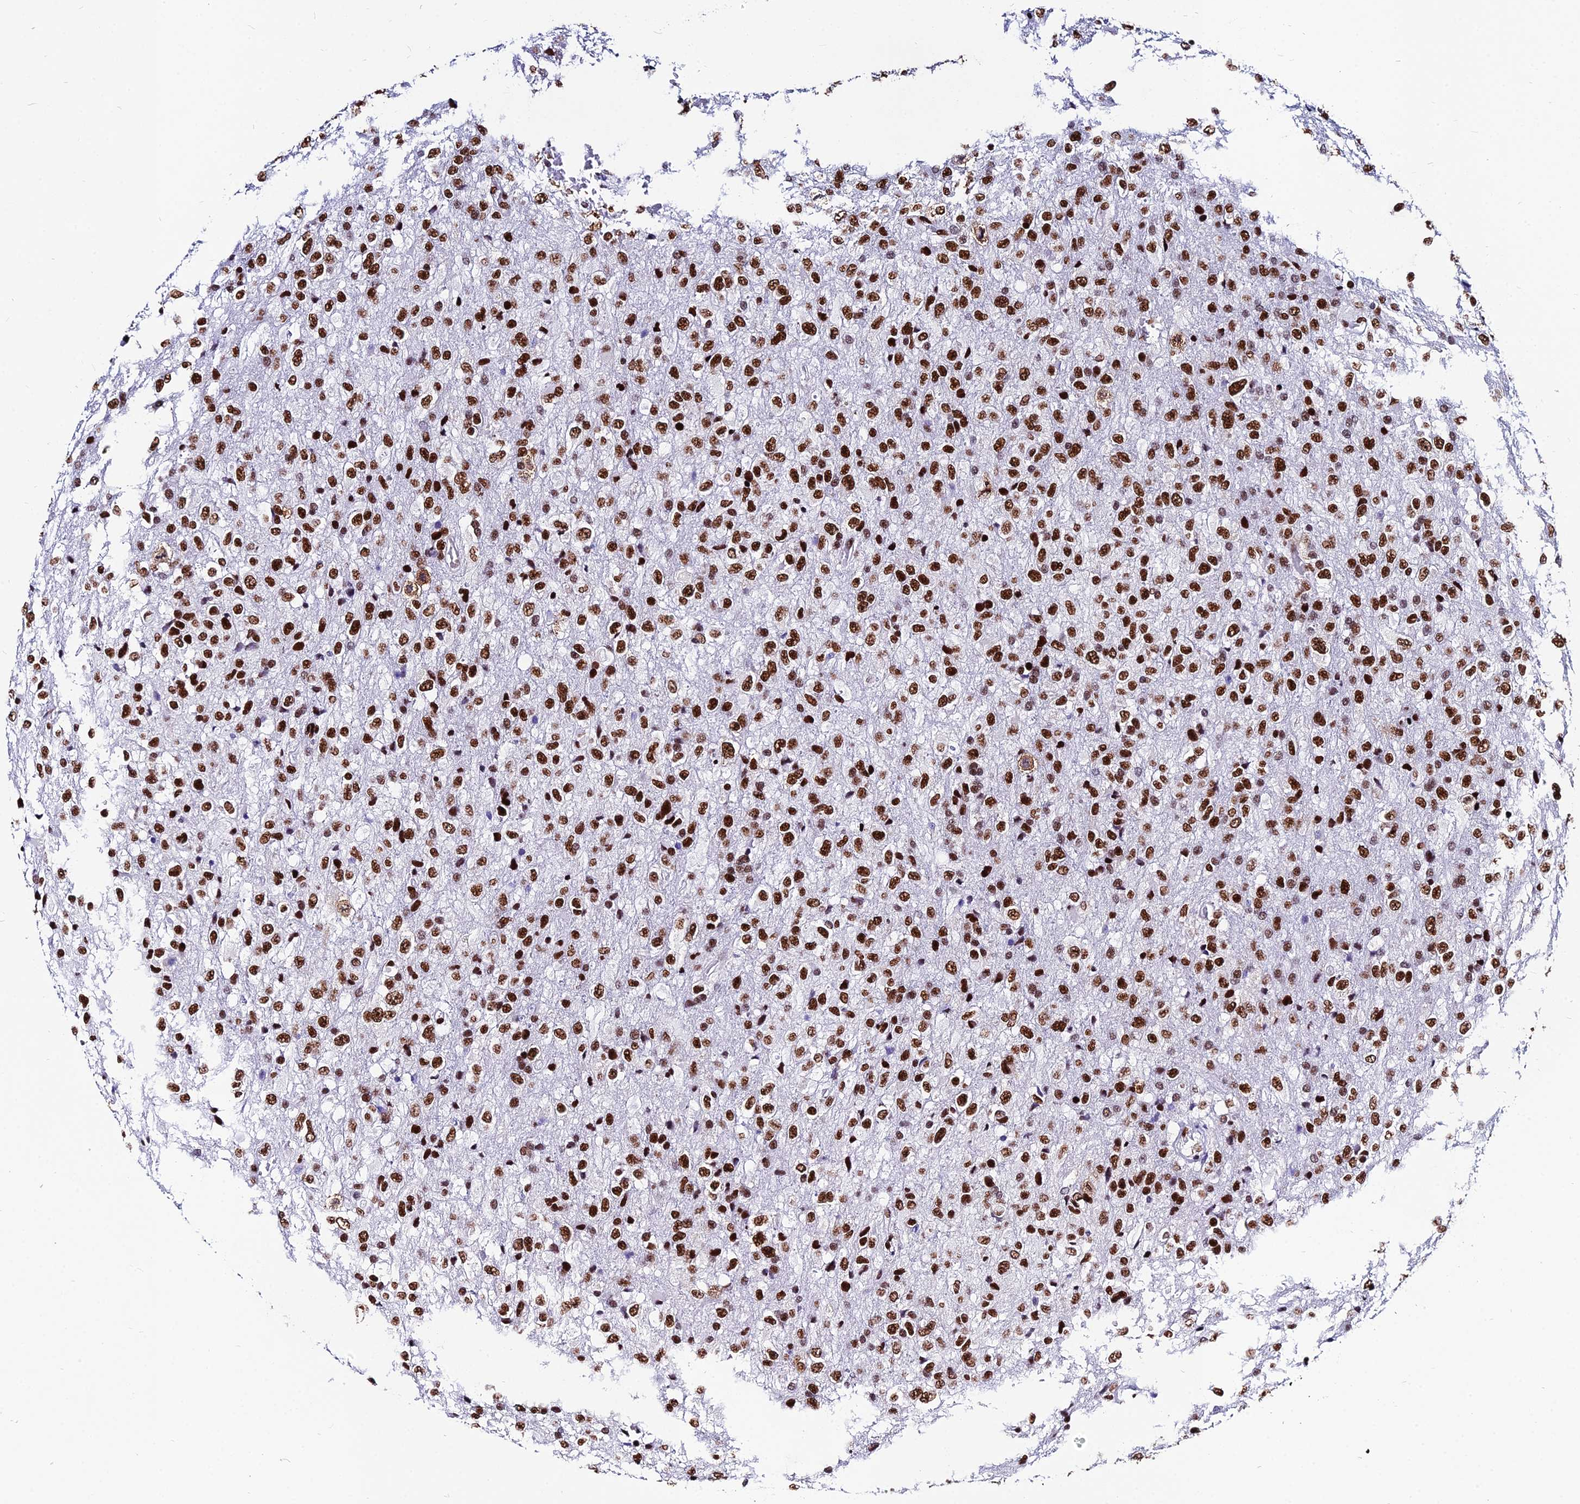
{"staining": {"intensity": "strong", "quantity": ">75%", "location": "nuclear"}, "tissue": "glioma", "cell_type": "Tumor cells", "image_type": "cancer", "snomed": [{"axis": "morphology", "description": "Glioma, malignant, High grade"}, {"axis": "topography", "description": "Brain"}], "caption": "Immunohistochemistry micrograph of glioma stained for a protein (brown), which displays high levels of strong nuclear staining in about >75% of tumor cells.", "gene": "HNRNPH1", "patient": {"sex": "female", "age": 74}}